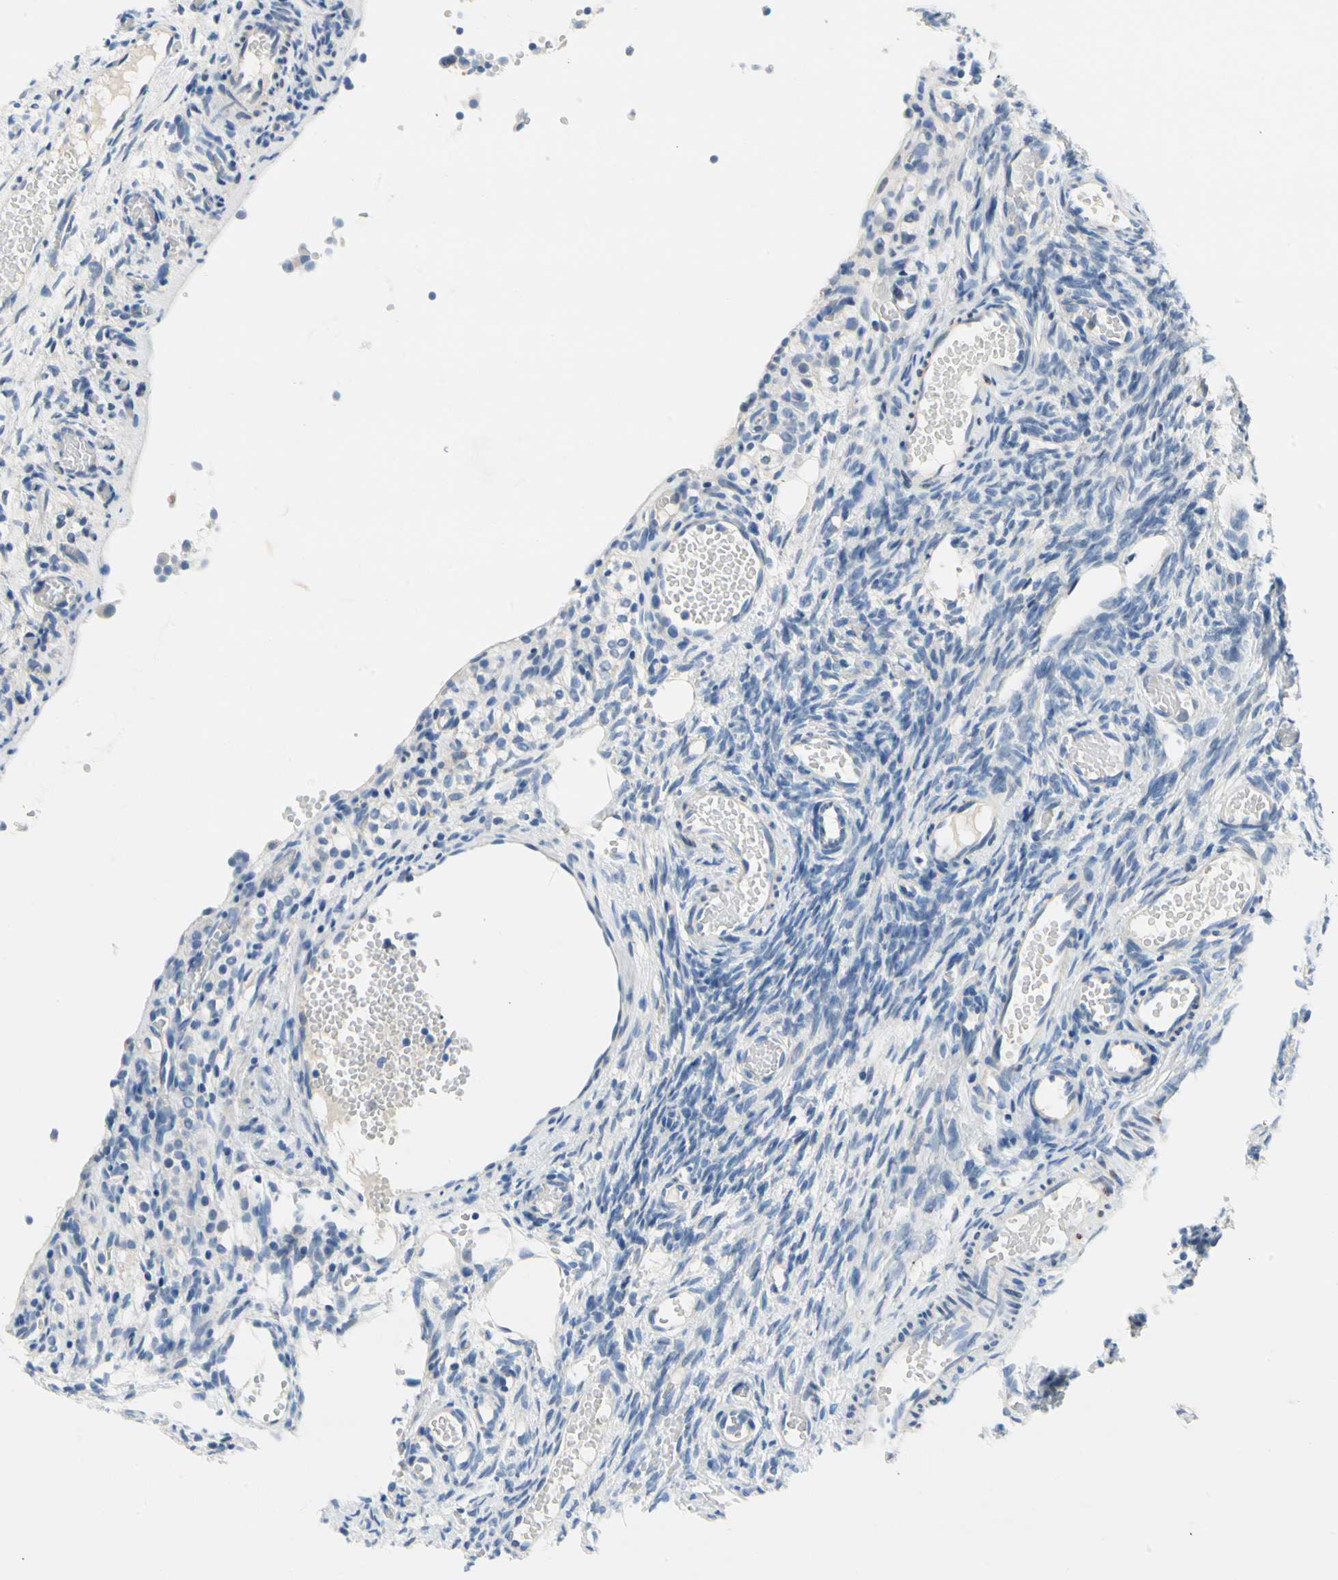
{"staining": {"intensity": "negative", "quantity": "none", "location": "none"}, "tissue": "ovary", "cell_type": "Ovarian stroma cells", "image_type": "normal", "snomed": [{"axis": "morphology", "description": "Normal tissue, NOS"}, {"axis": "topography", "description": "Ovary"}], "caption": "DAB immunohistochemical staining of unremarkable human ovary exhibits no significant expression in ovarian stroma cells. The staining was performed using DAB (3,3'-diaminobenzidine) to visualize the protein expression in brown, while the nuclei were stained in blue with hematoxylin (Magnification: 20x).", "gene": "STXBP1", "patient": {"sex": "female", "age": 35}}